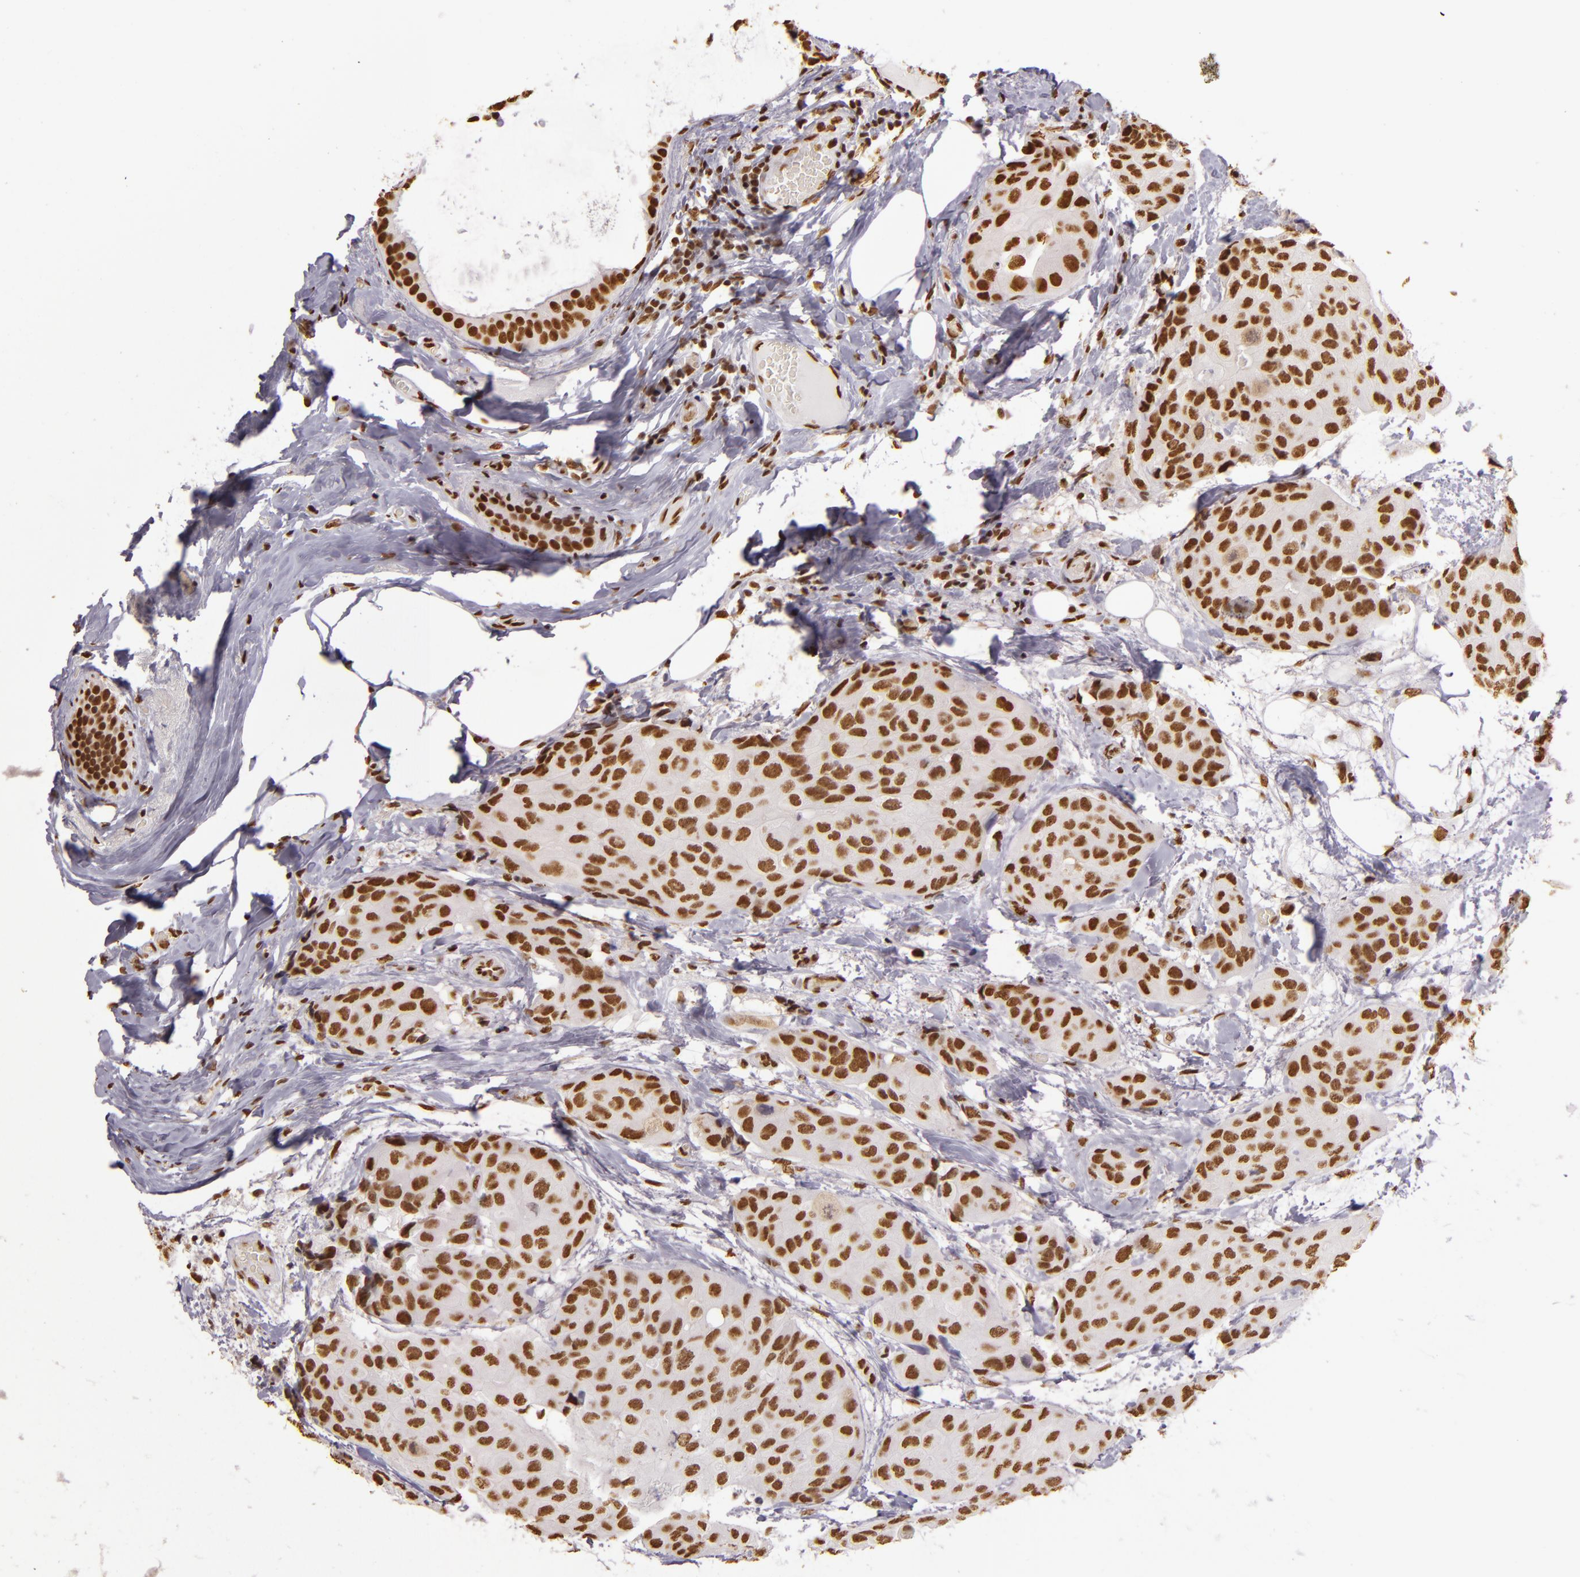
{"staining": {"intensity": "strong", "quantity": ">75%", "location": "nuclear"}, "tissue": "breast cancer", "cell_type": "Tumor cells", "image_type": "cancer", "snomed": [{"axis": "morphology", "description": "Duct carcinoma"}, {"axis": "topography", "description": "Breast"}], "caption": "A histopathology image showing strong nuclear staining in about >75% of tumor cells in breast cancer (intraductal carcinoma), as visualized by brown immunohistochemical staining.", "gene": "PAPOLA", "patient": {"sex": "female", "age": 68}}